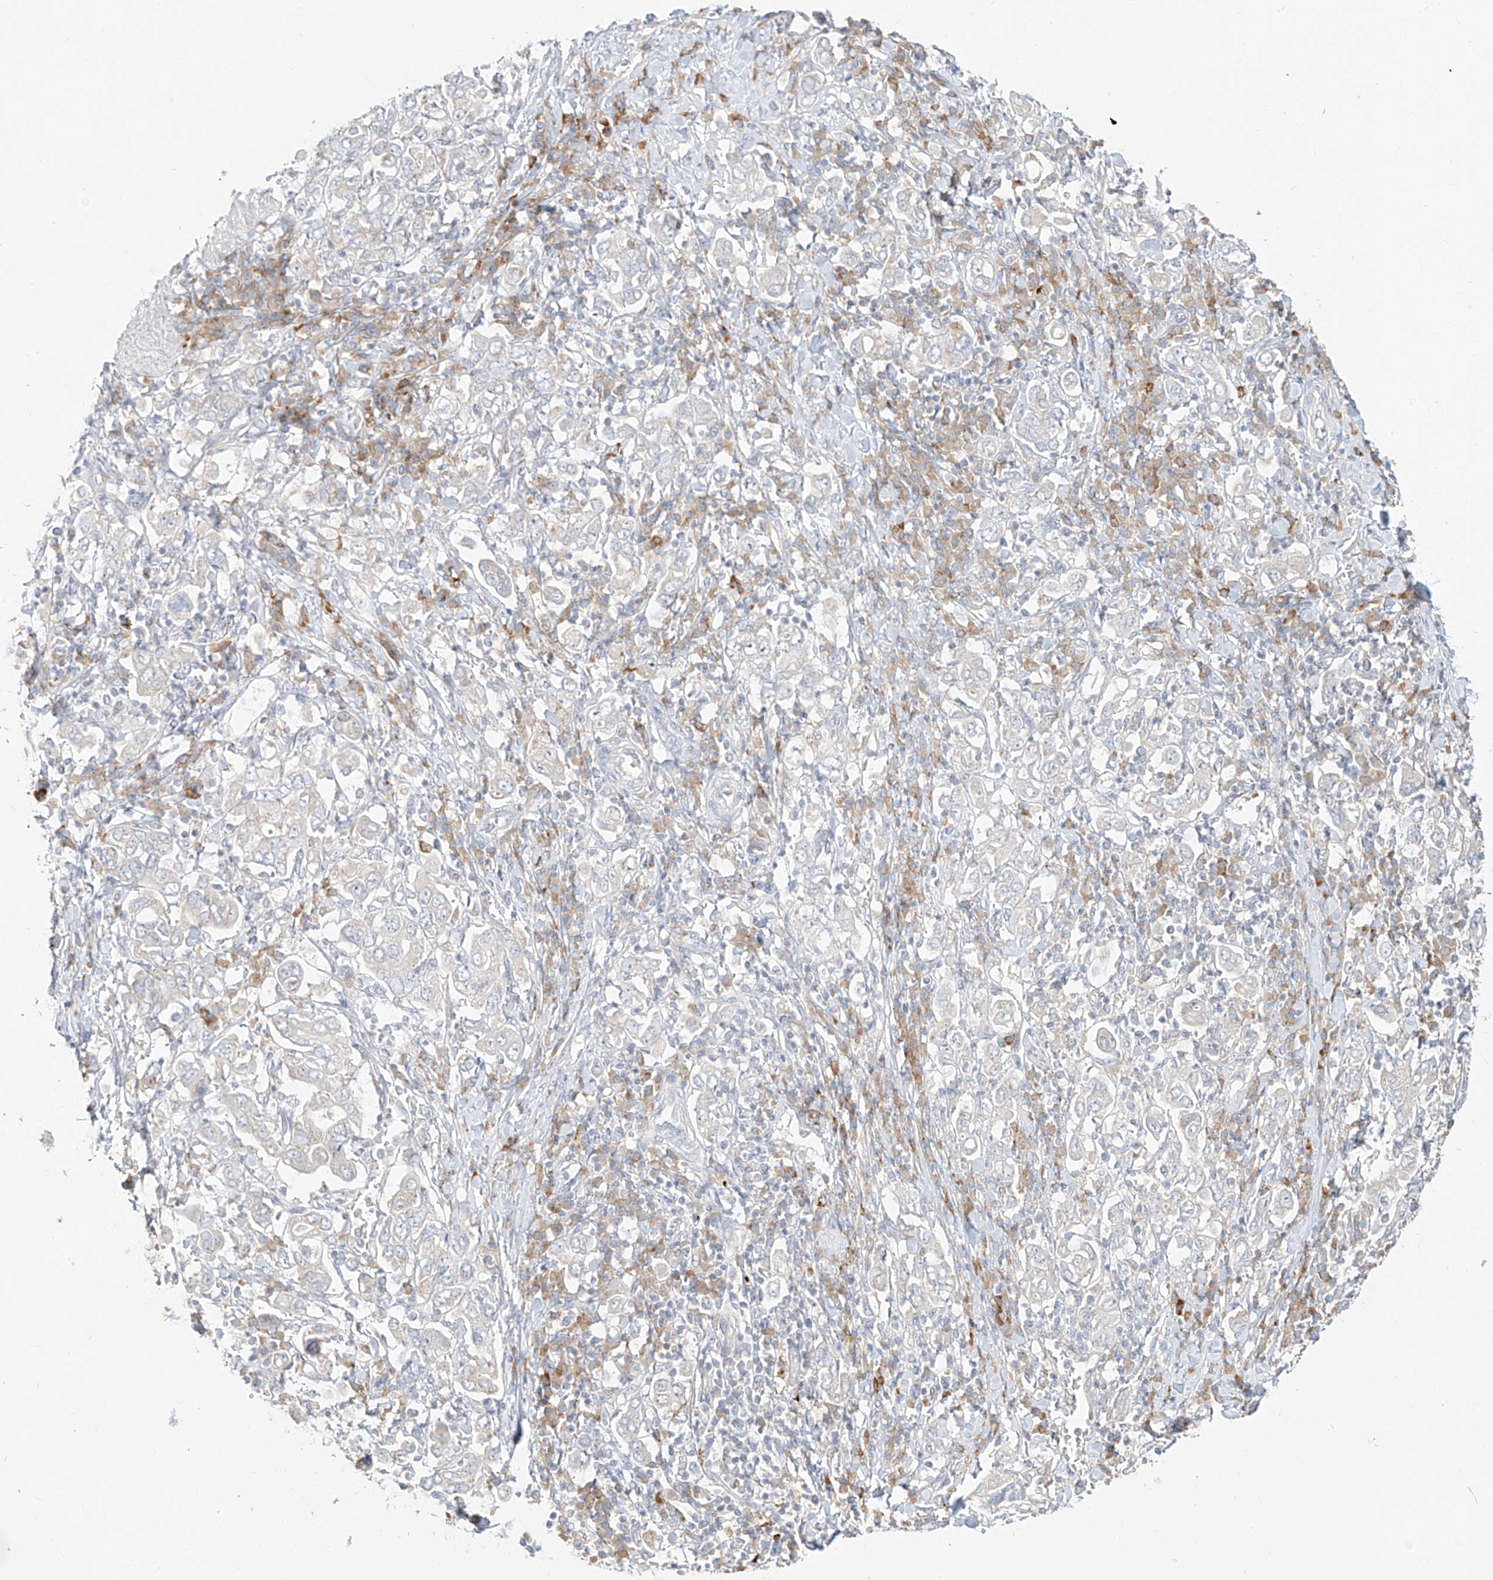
{"staining": {"intensity": "negative", "quantity": "none", "location": "none"}, "tissue": "stomach cancer", "cell_type": "Tumor cells", "image_type": "cancer", "snomed": [{"axis": "morphology", "description": "Adenocarcinoma, NOS"}, {"axis": "topography", "description": "Stomach, upper"}], "caption": "This is an immunohistochemistry image of human stomach cancer (adenocarcinoma). There is no expression in tumor cells.", "gene": "SYTL3", "patient": {"sex": "male", "age": 62}}